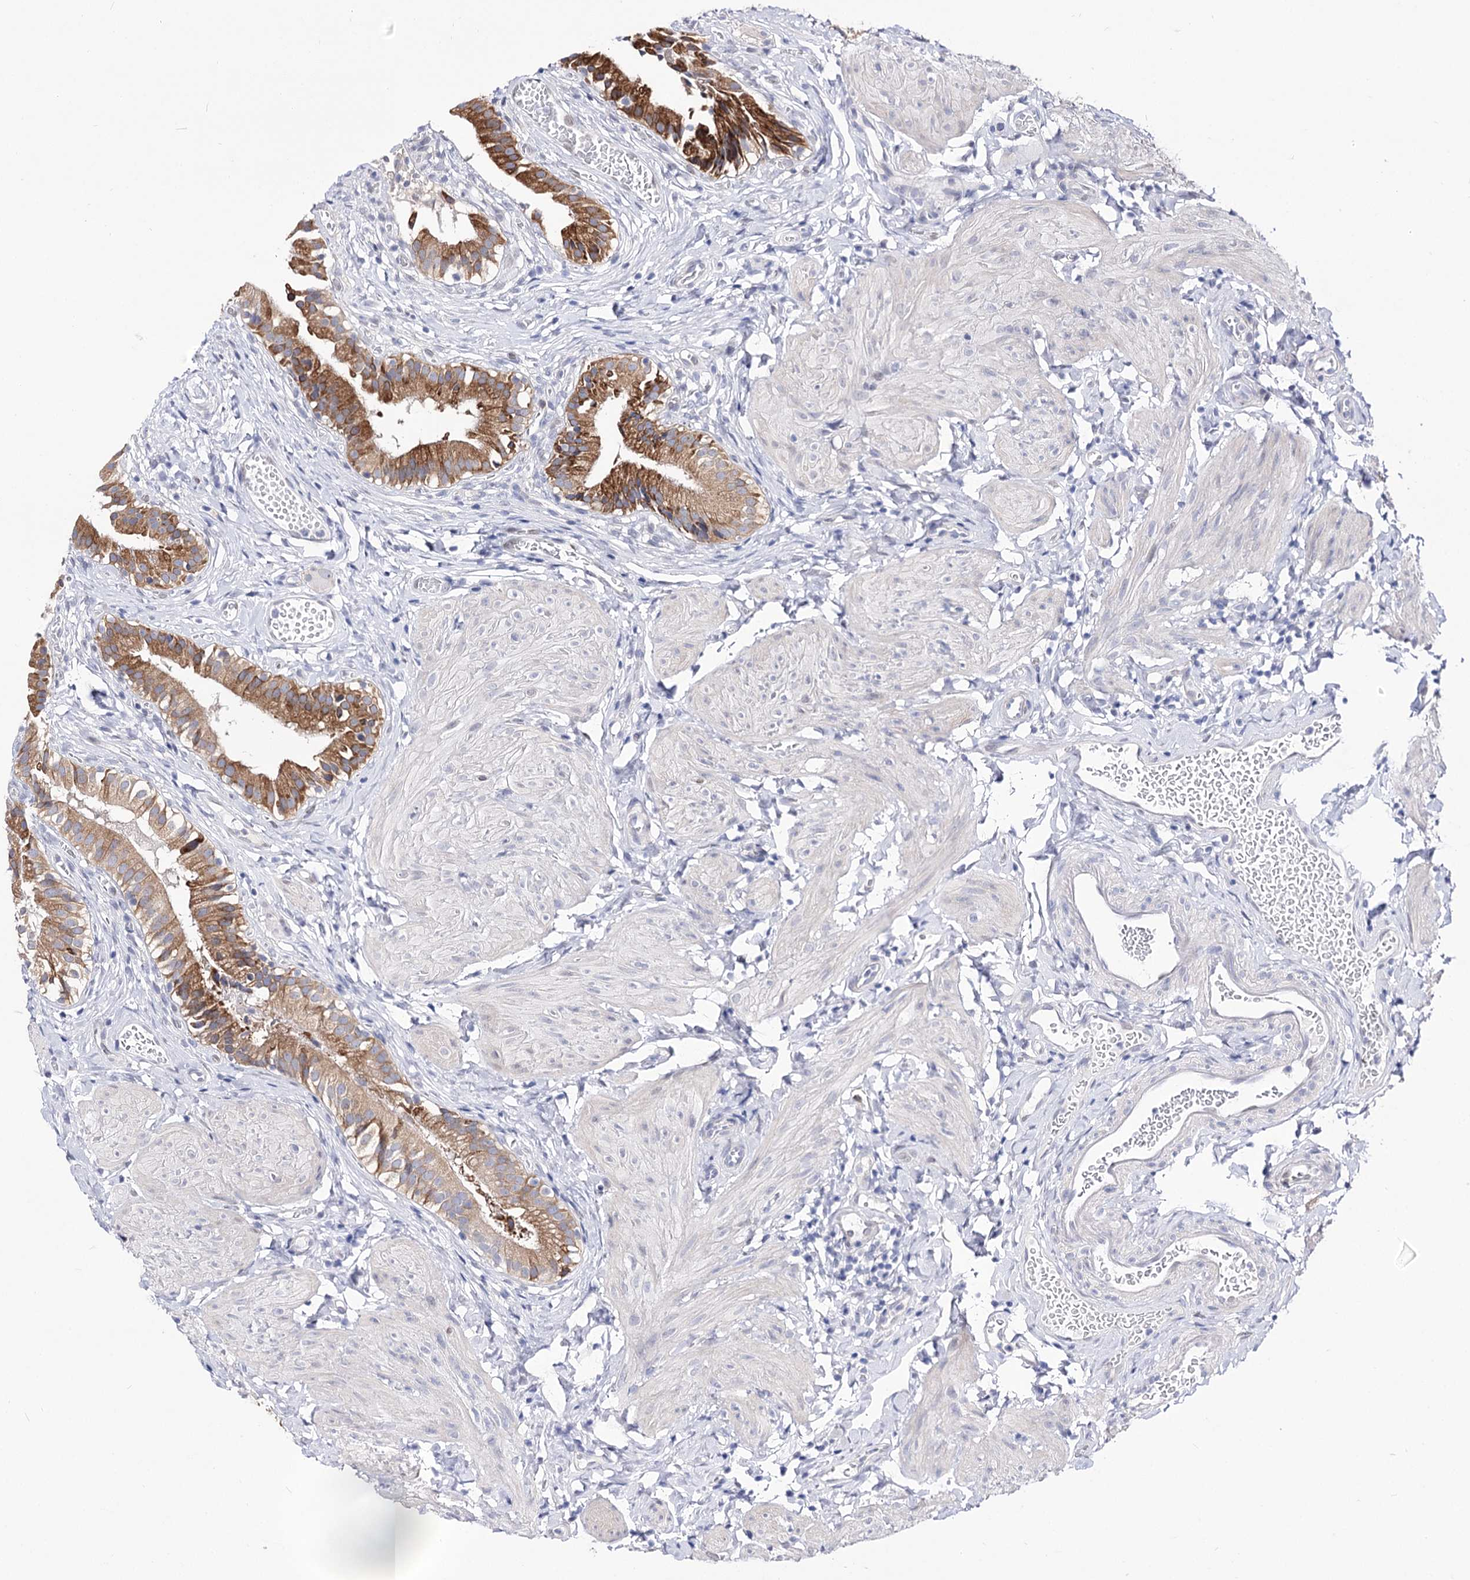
{"staining": {"intensity": "strong", "quantity": "25%-75%", "location": "cytoplasmic/membranous"}, "tissue": "gallbladder", "cell_type": "Glandular cells", "image_type": "normal", "snomed": [{"axis": "morphology", "description": "Normal tissue, NOS"}, {"axis": "topography", "description": "Gallbladder"}], "caption": "This is an image of IHC staining of normal gallbladder, which shows strong positivity in the cytoplasmic/membranous of glandular cells.", "gene": "TMEM201", "patient": {"sex": "female", "age": 47}}